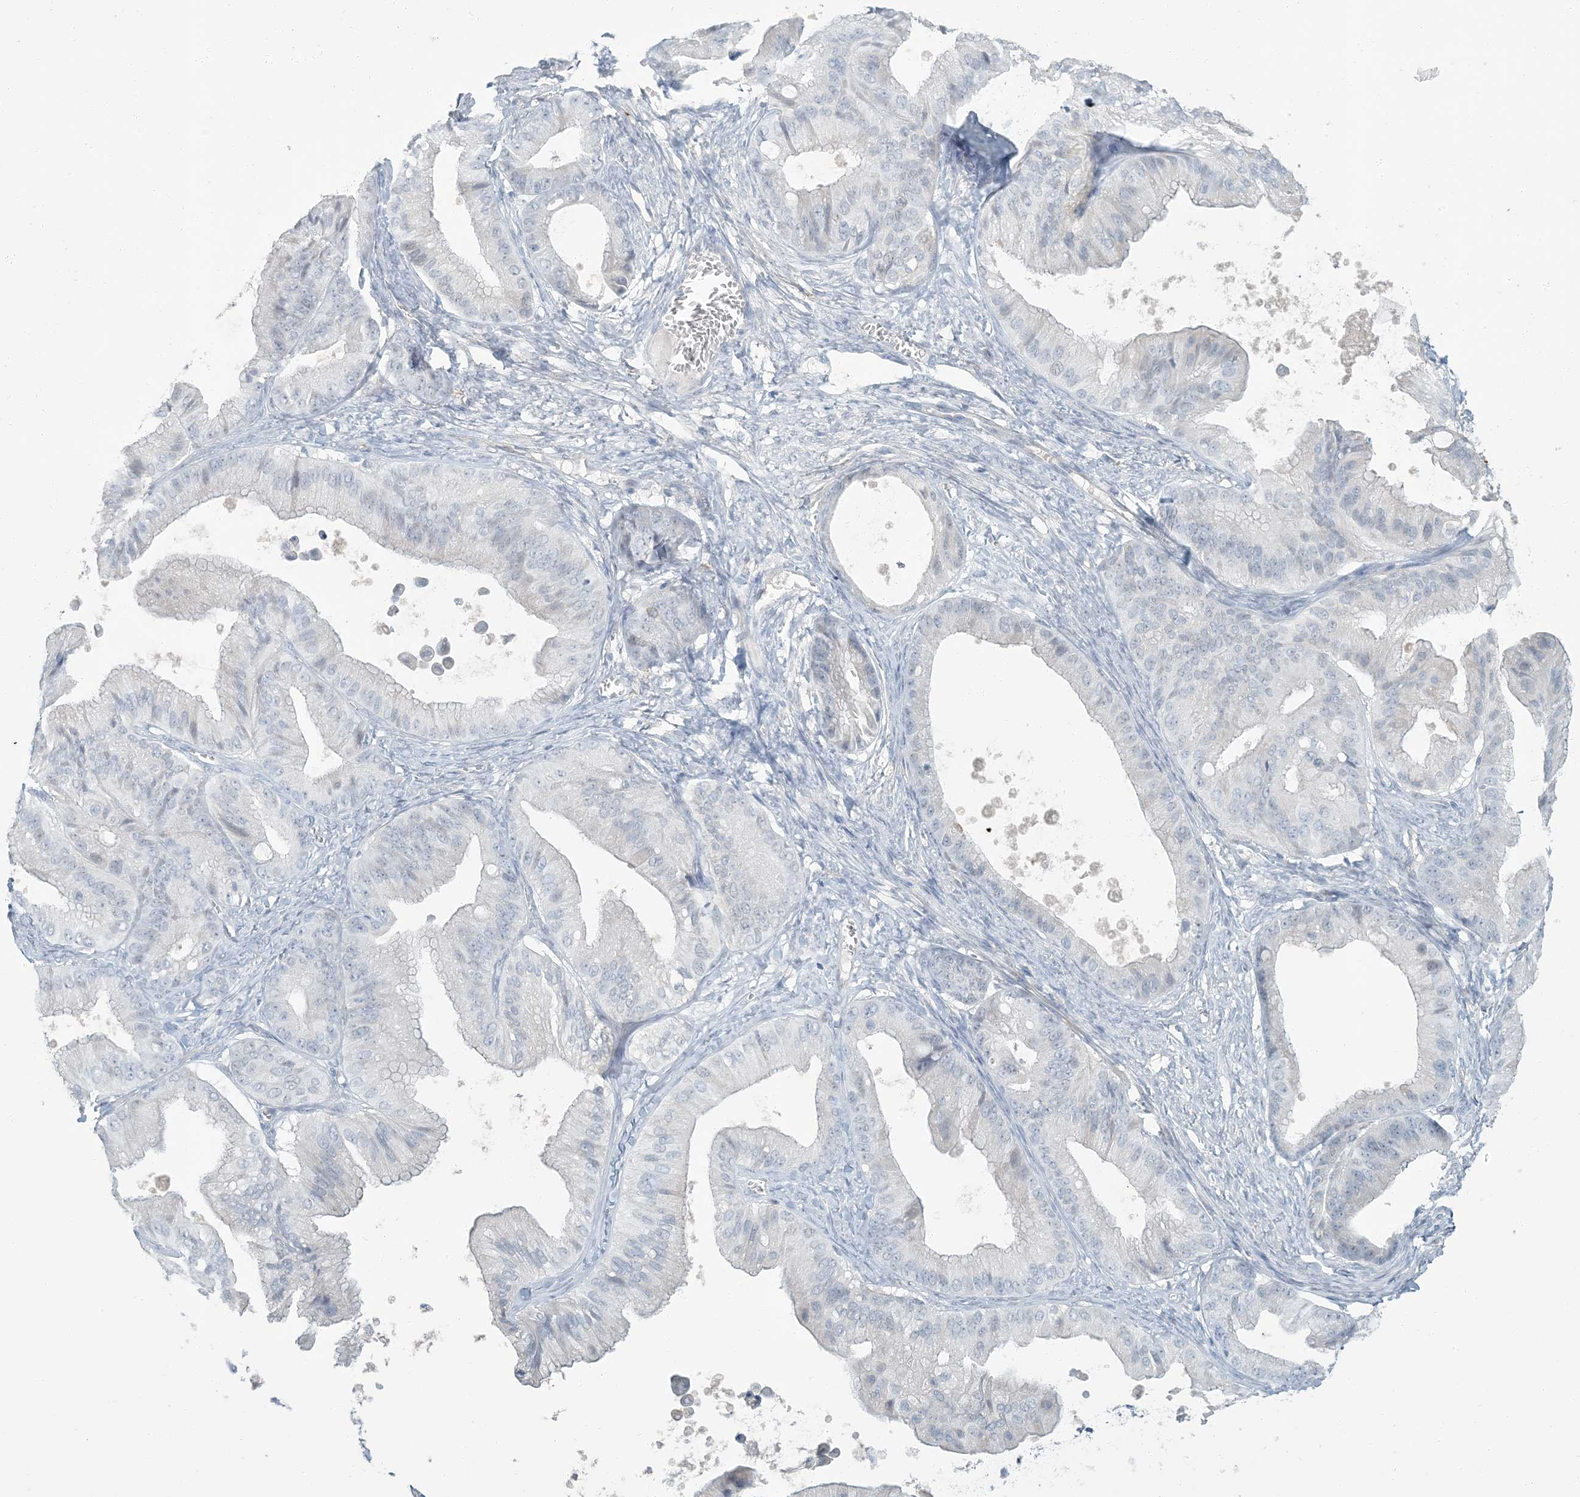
{"staining": {"intensity": "negative", "quantity": "none", "location": "none"}, "tissue": "ovarian cancer", "cell_type": "Tumor cells", "image_type": "cancer", "snomed": [{"axis": "morphology", "description": "Cystadenocarcinoma, mucinous, NOS"}, {"axis": "topography", "description": "Ovary"}], "caption": "Immunohistochemistry (IHC) image of human ovarian cancer stained for a protein (brown), which reveals no staining in tumor cells.", "gene": "EPHA4", "patient": {"sex": "female", "age": 71}}